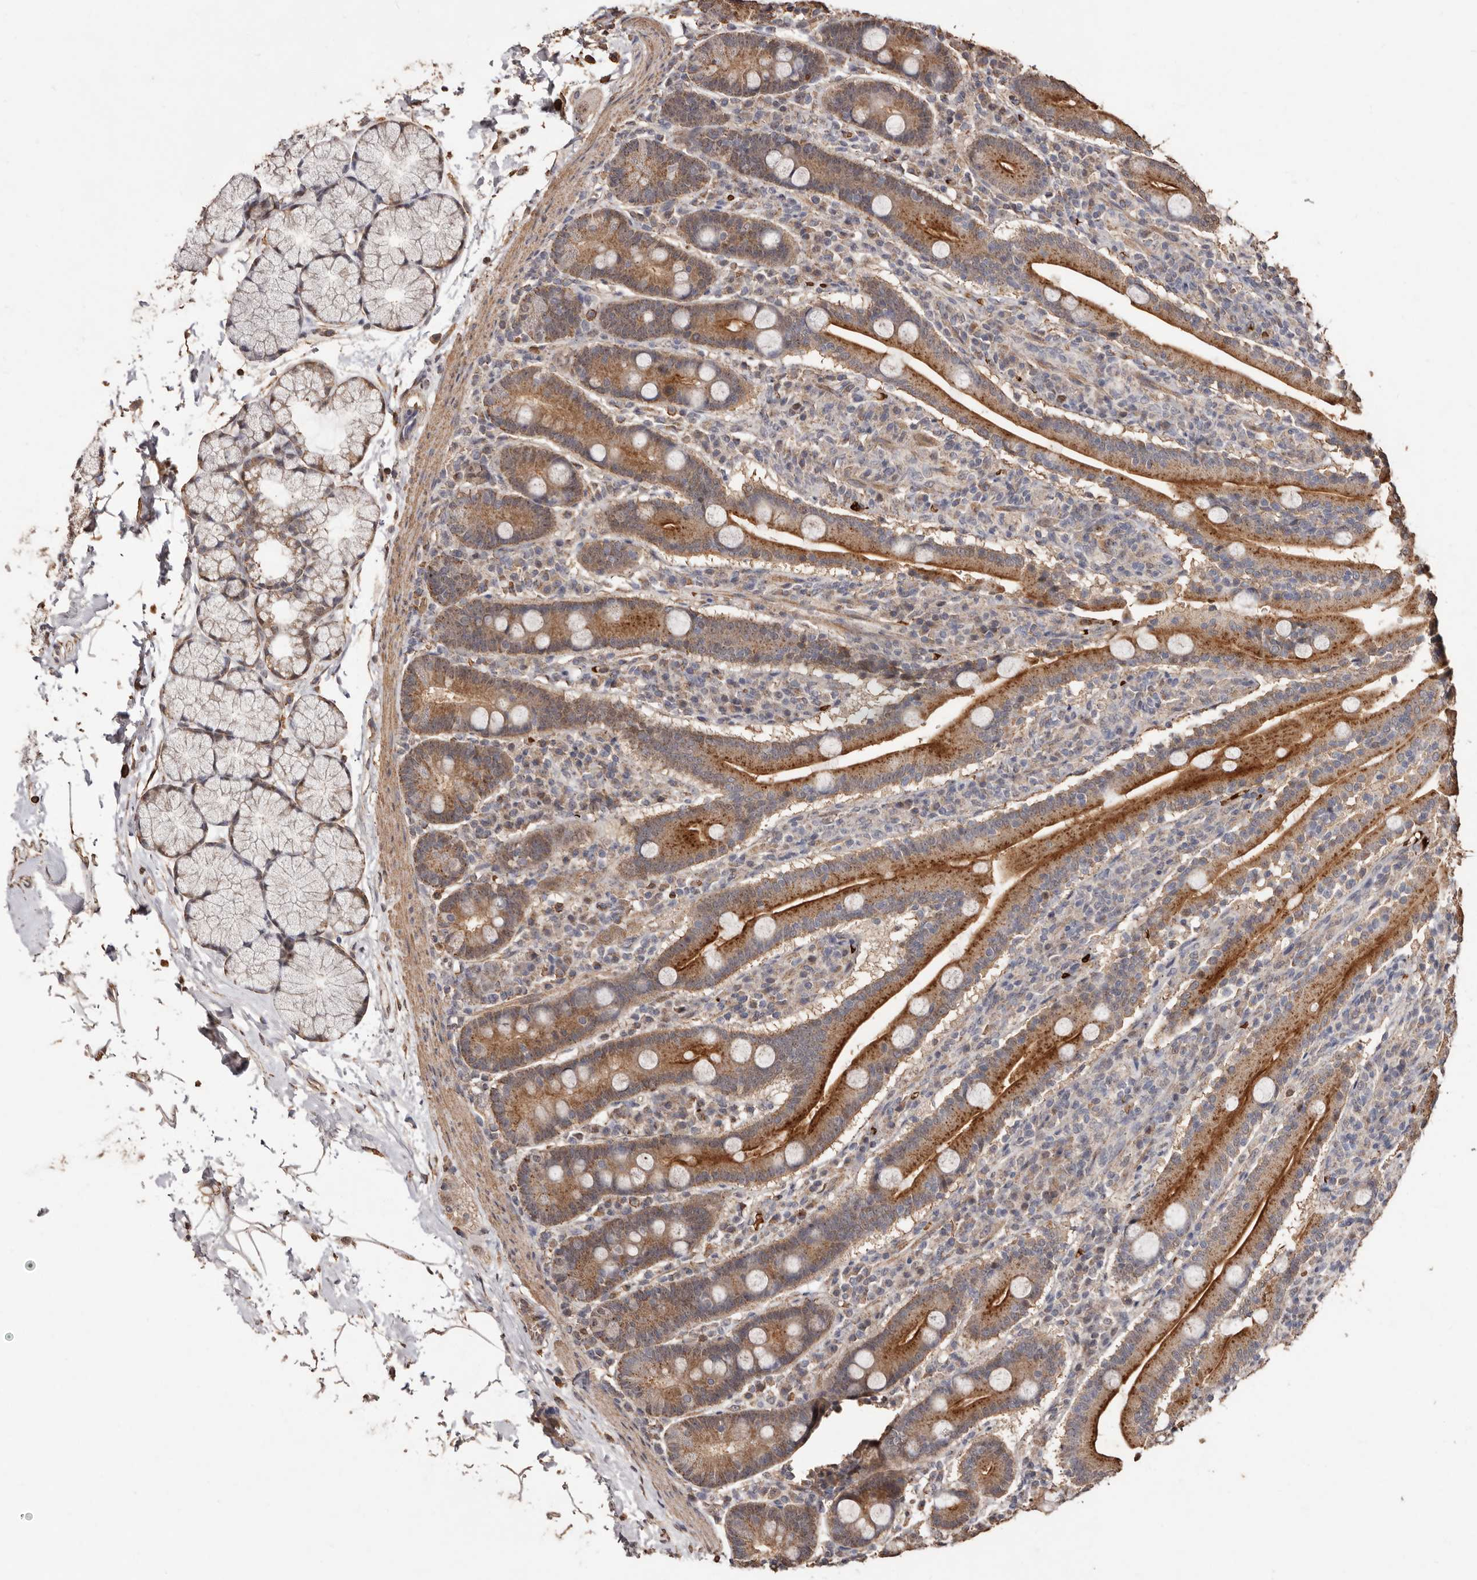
{"staining": {"intensity": "strong", "quantity": ">75%", "location": "cytoplasmic/membranous"}, "tissue": "duodenum", "cell_type": "Glandular cells", "image_type": "normal", "snomed": [{"axis": "morphology", "description": "Normal tissue, NOS"}, {"axis": "topography", "description": "Duodenum"}], "caption": "Human duodenum stained for a protein (brown) reveals strong cytoplasmic/membranous positive expression in approximately >75% of glandular cells.", "gene": "GRAMD2A", "patient": {"sex": "male", "age": 35}}